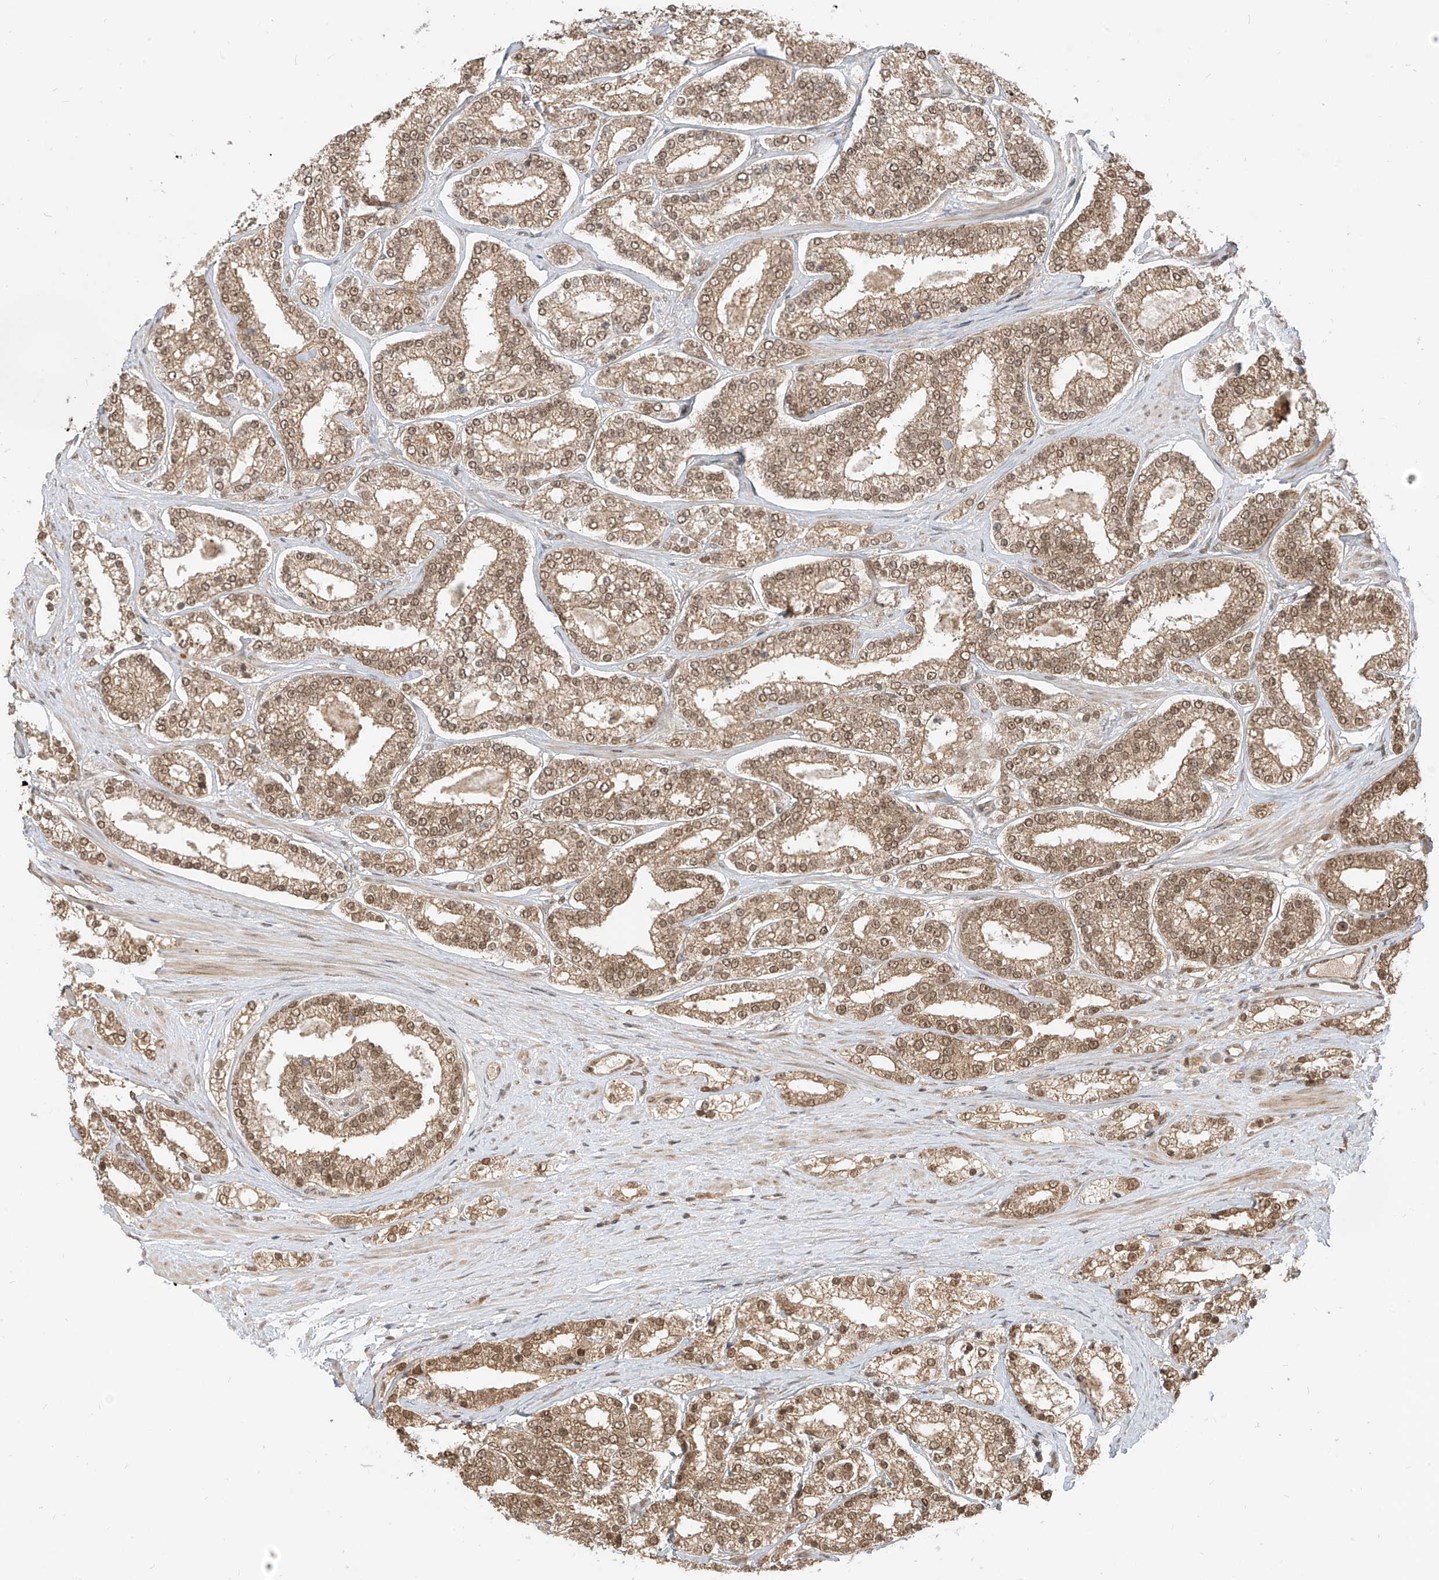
{"staining": {"intensity": "moderate", "quantity": ">75%", "location": "cytoplasmic/membranous,nuclear"}, "tissue": "prostate cancer", "cell_type": "Tumor cells", "image_type": "cancer", "snomed": [{"axis": "morphology", "description": "Normal tissue, NOS"}, {"axis": "morphology", "description": "Adenocarcinoma, High grade"}, {"axis": "topography", "description": "Prostate"}], "caption": "Human prostate cancer (high-grade adenocarcinoma) stained for a protein (brown) displays moderate cytoplasmic/membranous and nuclear positive staining in approximately >75% of tumor cells.", "gene": "LCOR", "patient": {"sex": "male", "age": 83}}